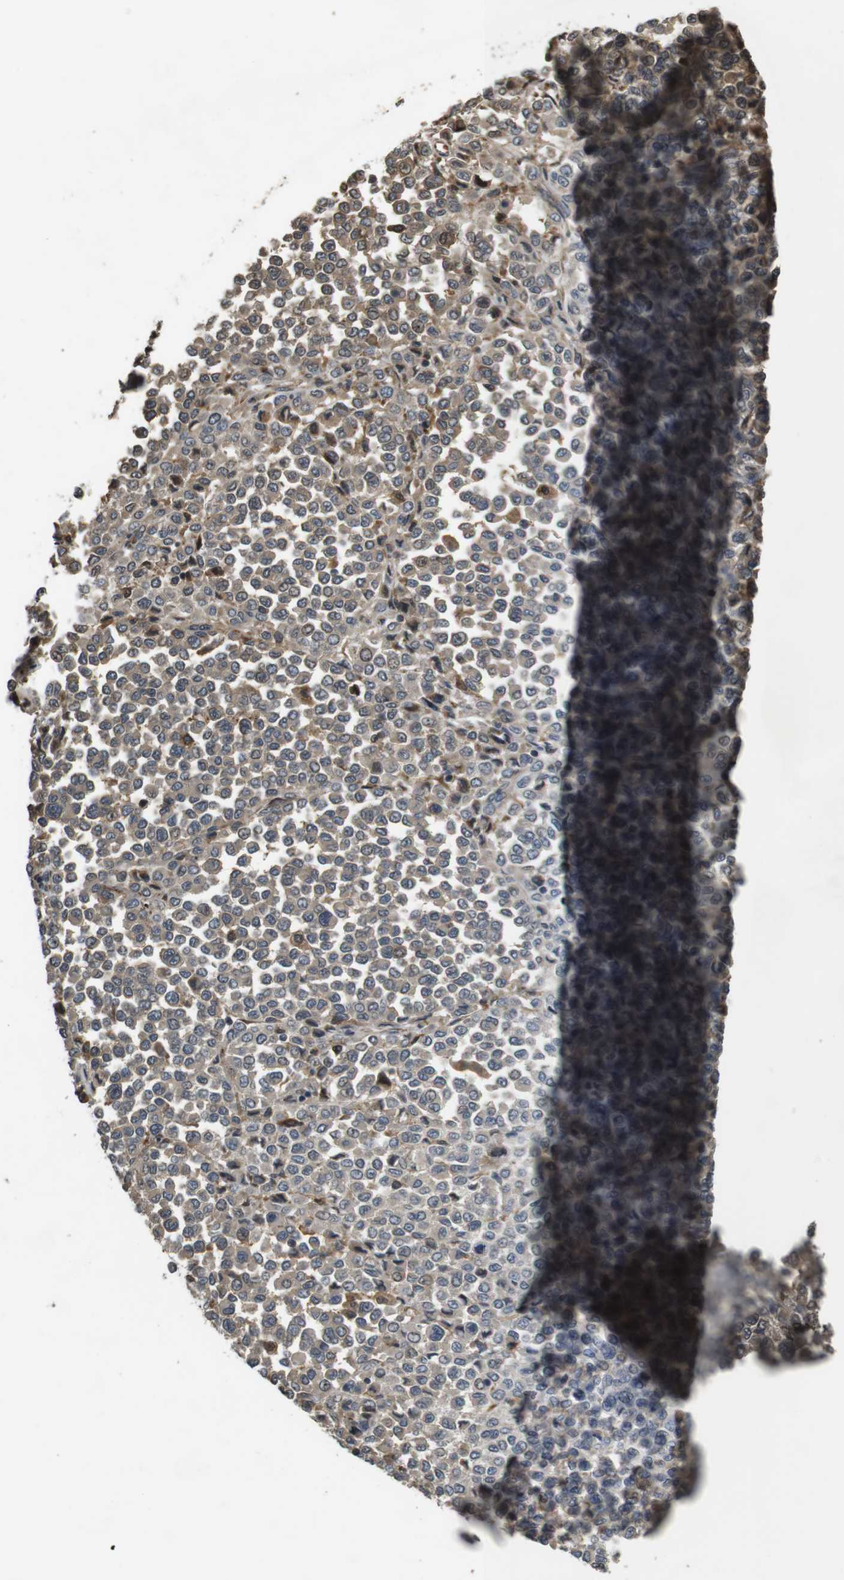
{"staining": {"intensity": "moderate", "quantity": ">75%", "location": "cytoplasmic/membranous,nuclear"}, "tissue": "melanoma", "cell_type": "Tumor cells", "image_type": "cancer", "snomed": [{"axis": "morphology", "description": "Malignant melanoma, Metastatic site"}, {"axis": "topography", "description": "Pancreas"}], "caption": "An image of human malignant melanoma (metastatic site) stained for a protein exhibits moderate cytoplasmic/membranous and nuclear brown staining in tumor cells.", "gene": "FZD10", "patient": {"sex": "female", "age": 30}}